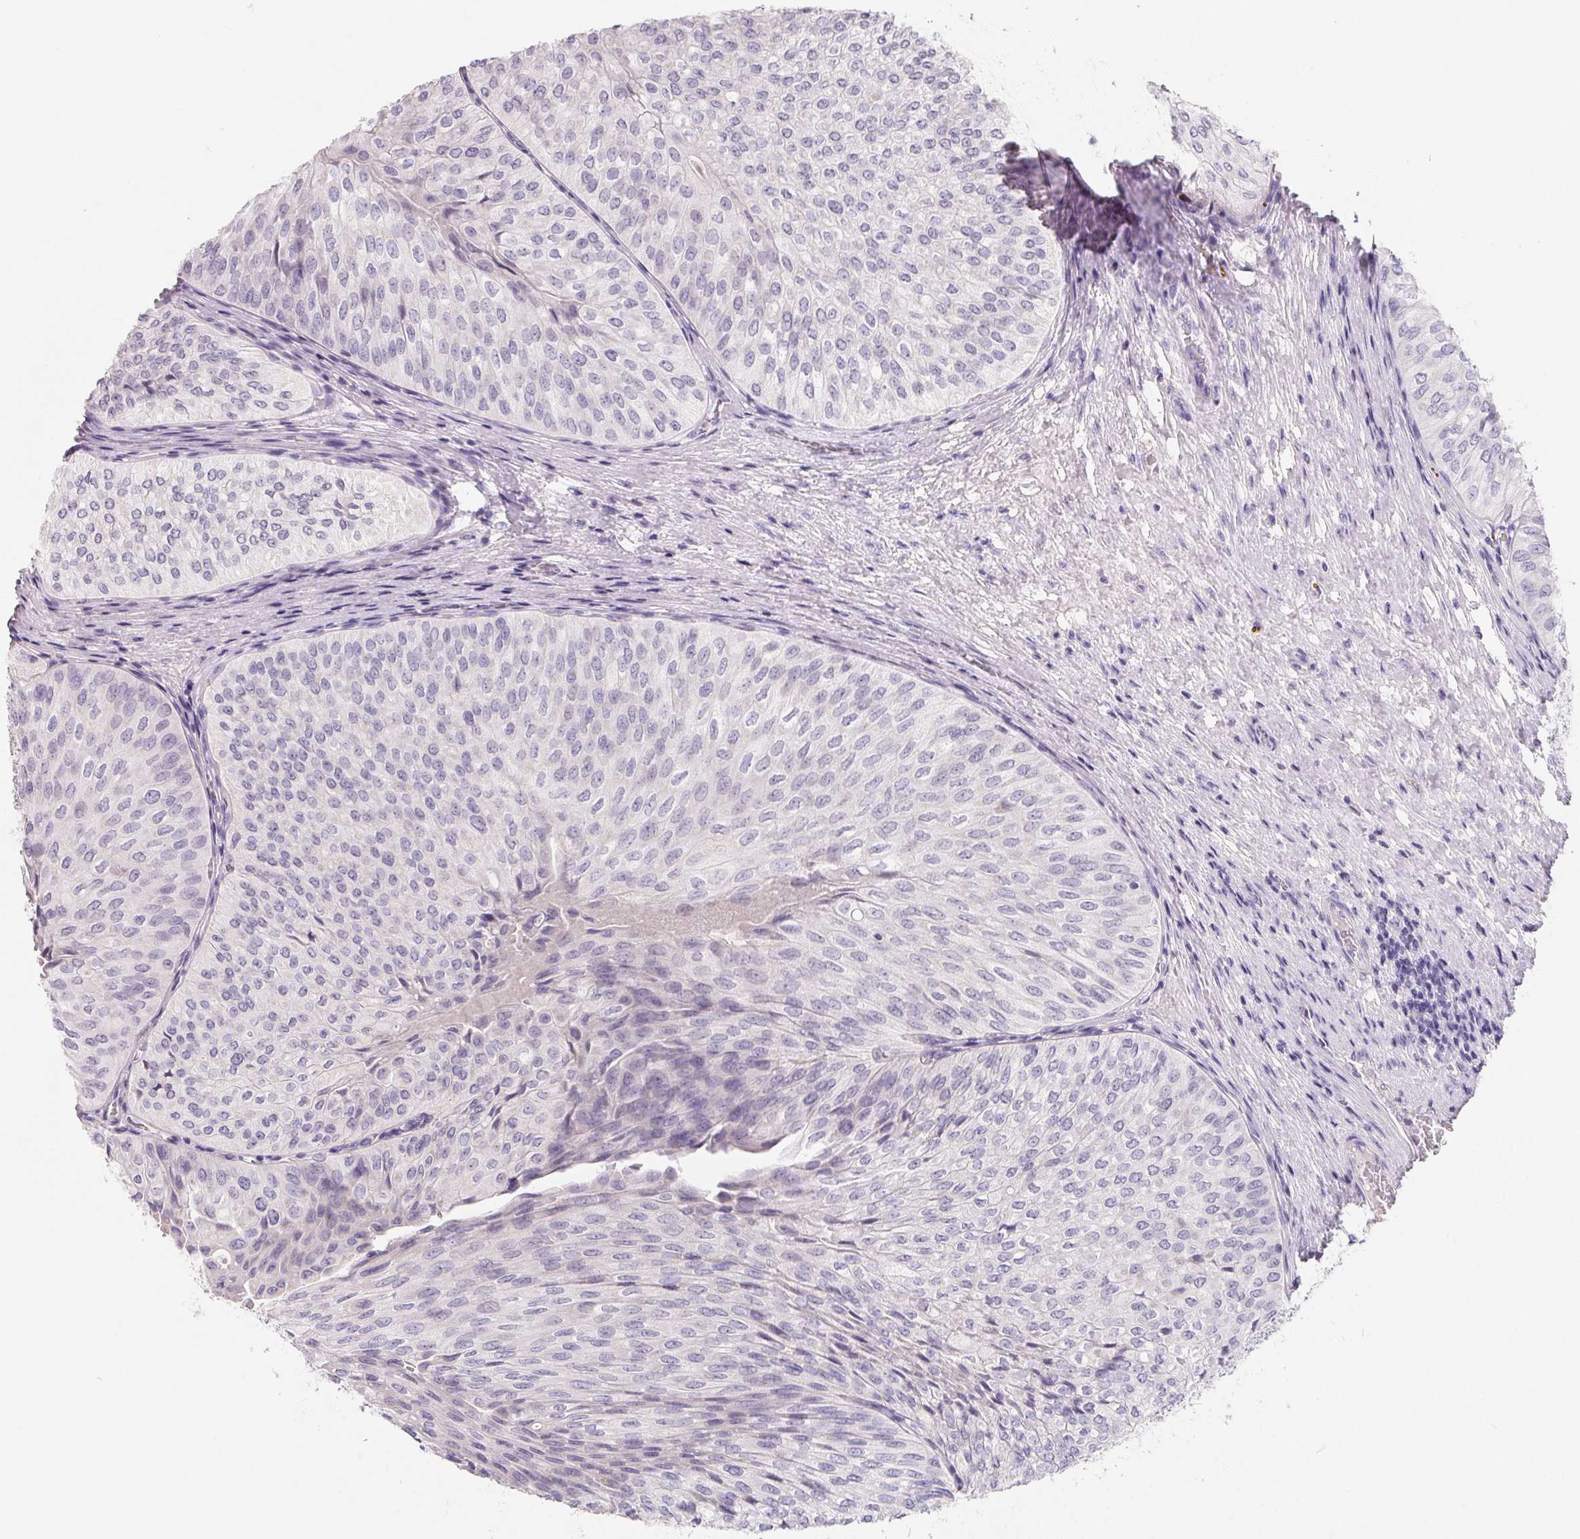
{"staining": {"intensity": "weak", "quantity": "<25%", "location": "cytoplasmic/membranous"}, "tissue": "urothelial cancer", "cell_type": "Tumor cells", "image_type": "cancer", "snomed": [{"axis": "morphology", "description": "Urothelial carcinoma, NOS"}, {"axis": "topography", "description": "Urinary bladder"}], "caption": "This is an immunohistochemistry (IHC) micrograph of urothelial cancer. There is no expression in tumor cells.", "gene": "FDX1", "patient": {"sex": "male", "age": 62}}